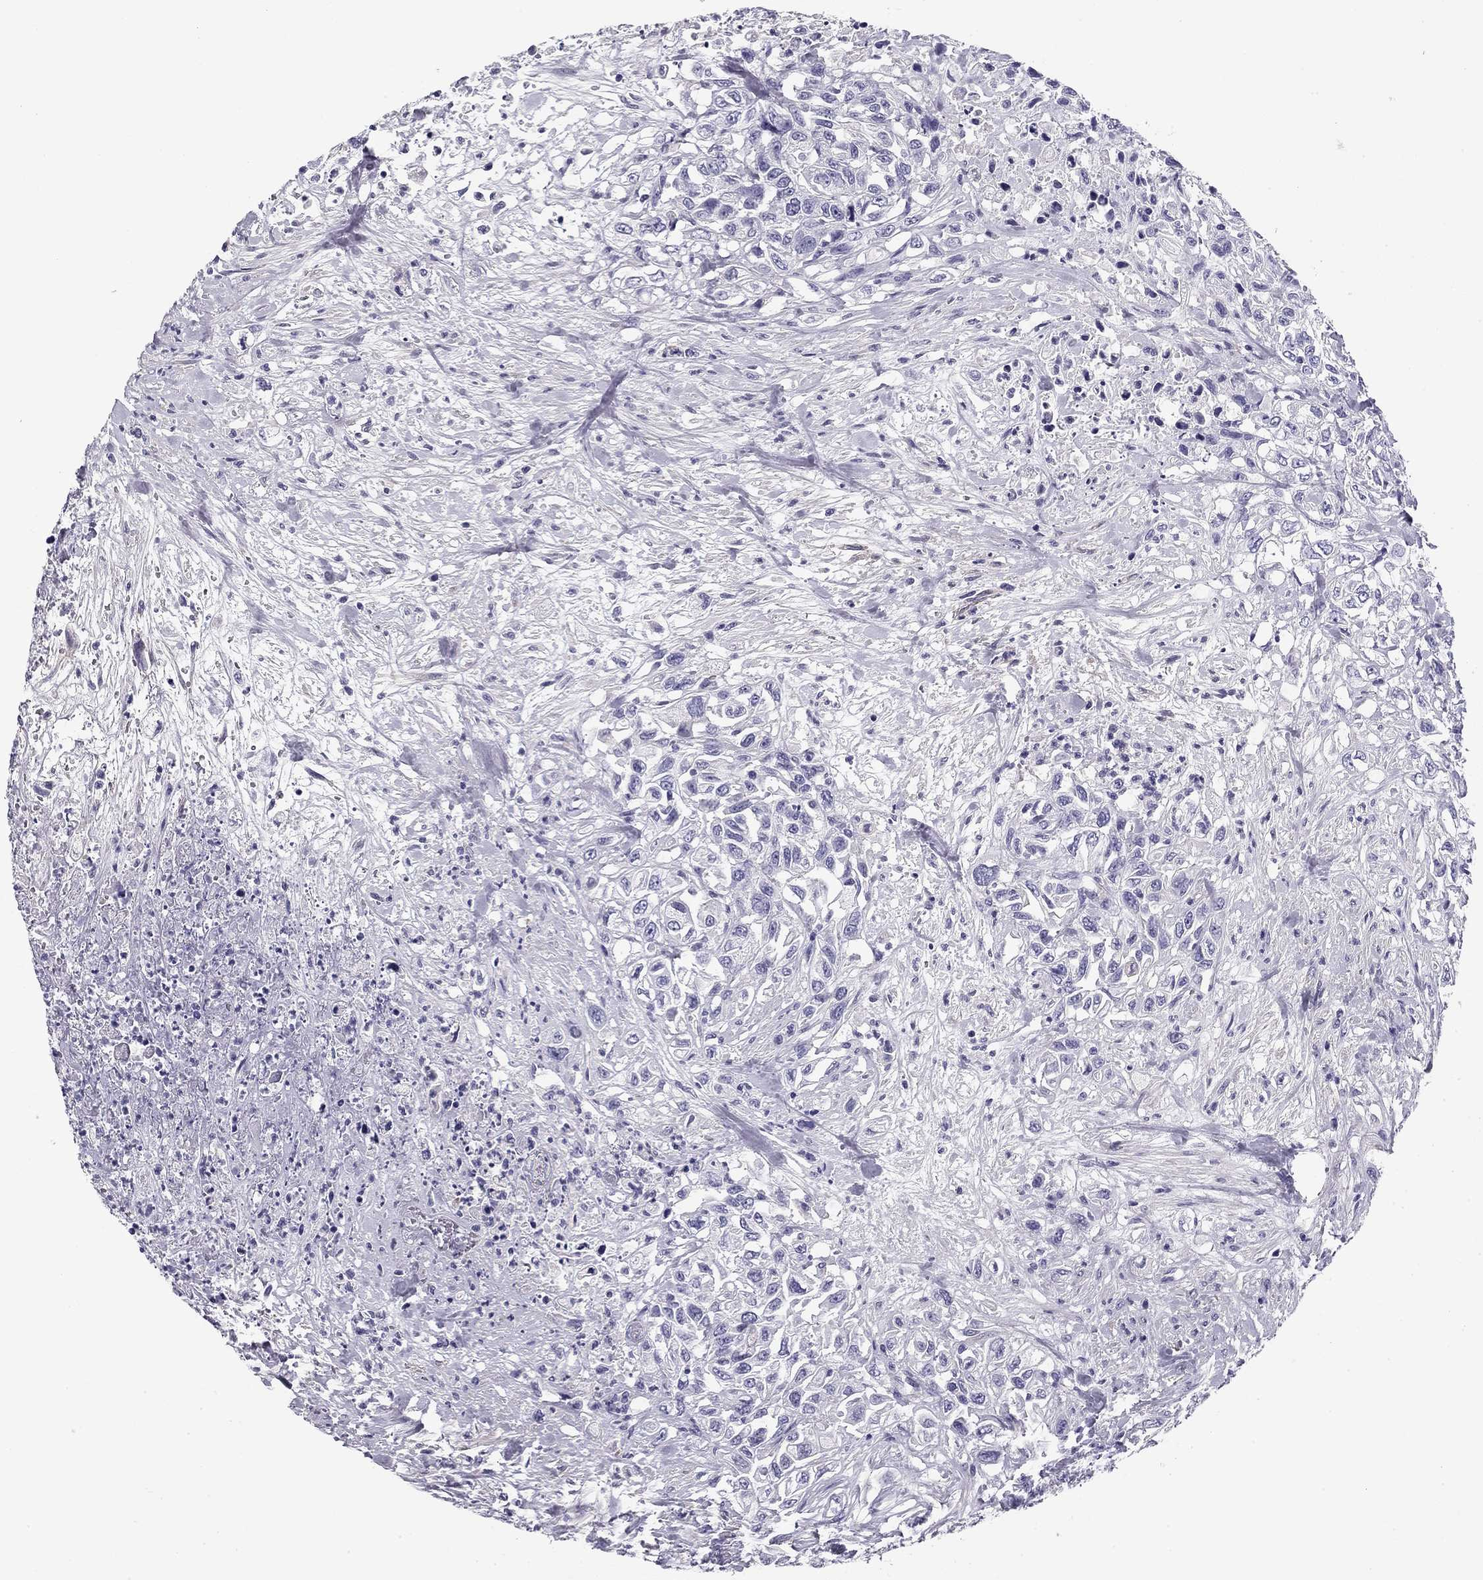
{"staining": {"intensity": "negative", "quantity": "none", "location": "none"}, "tissue": "urothelial cancer", "cell_type": "Tumor cells", "image_type": "cancer", "snomed": [{"axis": "morphology", "description": "Urothelial carcinoma, High grade"}, {"axis": "topography", "description": "Urinary bladder"}], "caption": "Tumor cells are negative for brown protein staining in urothelial cancer.", "gene": "FLNC", "patient": {"sex": "female", "age": 56}}